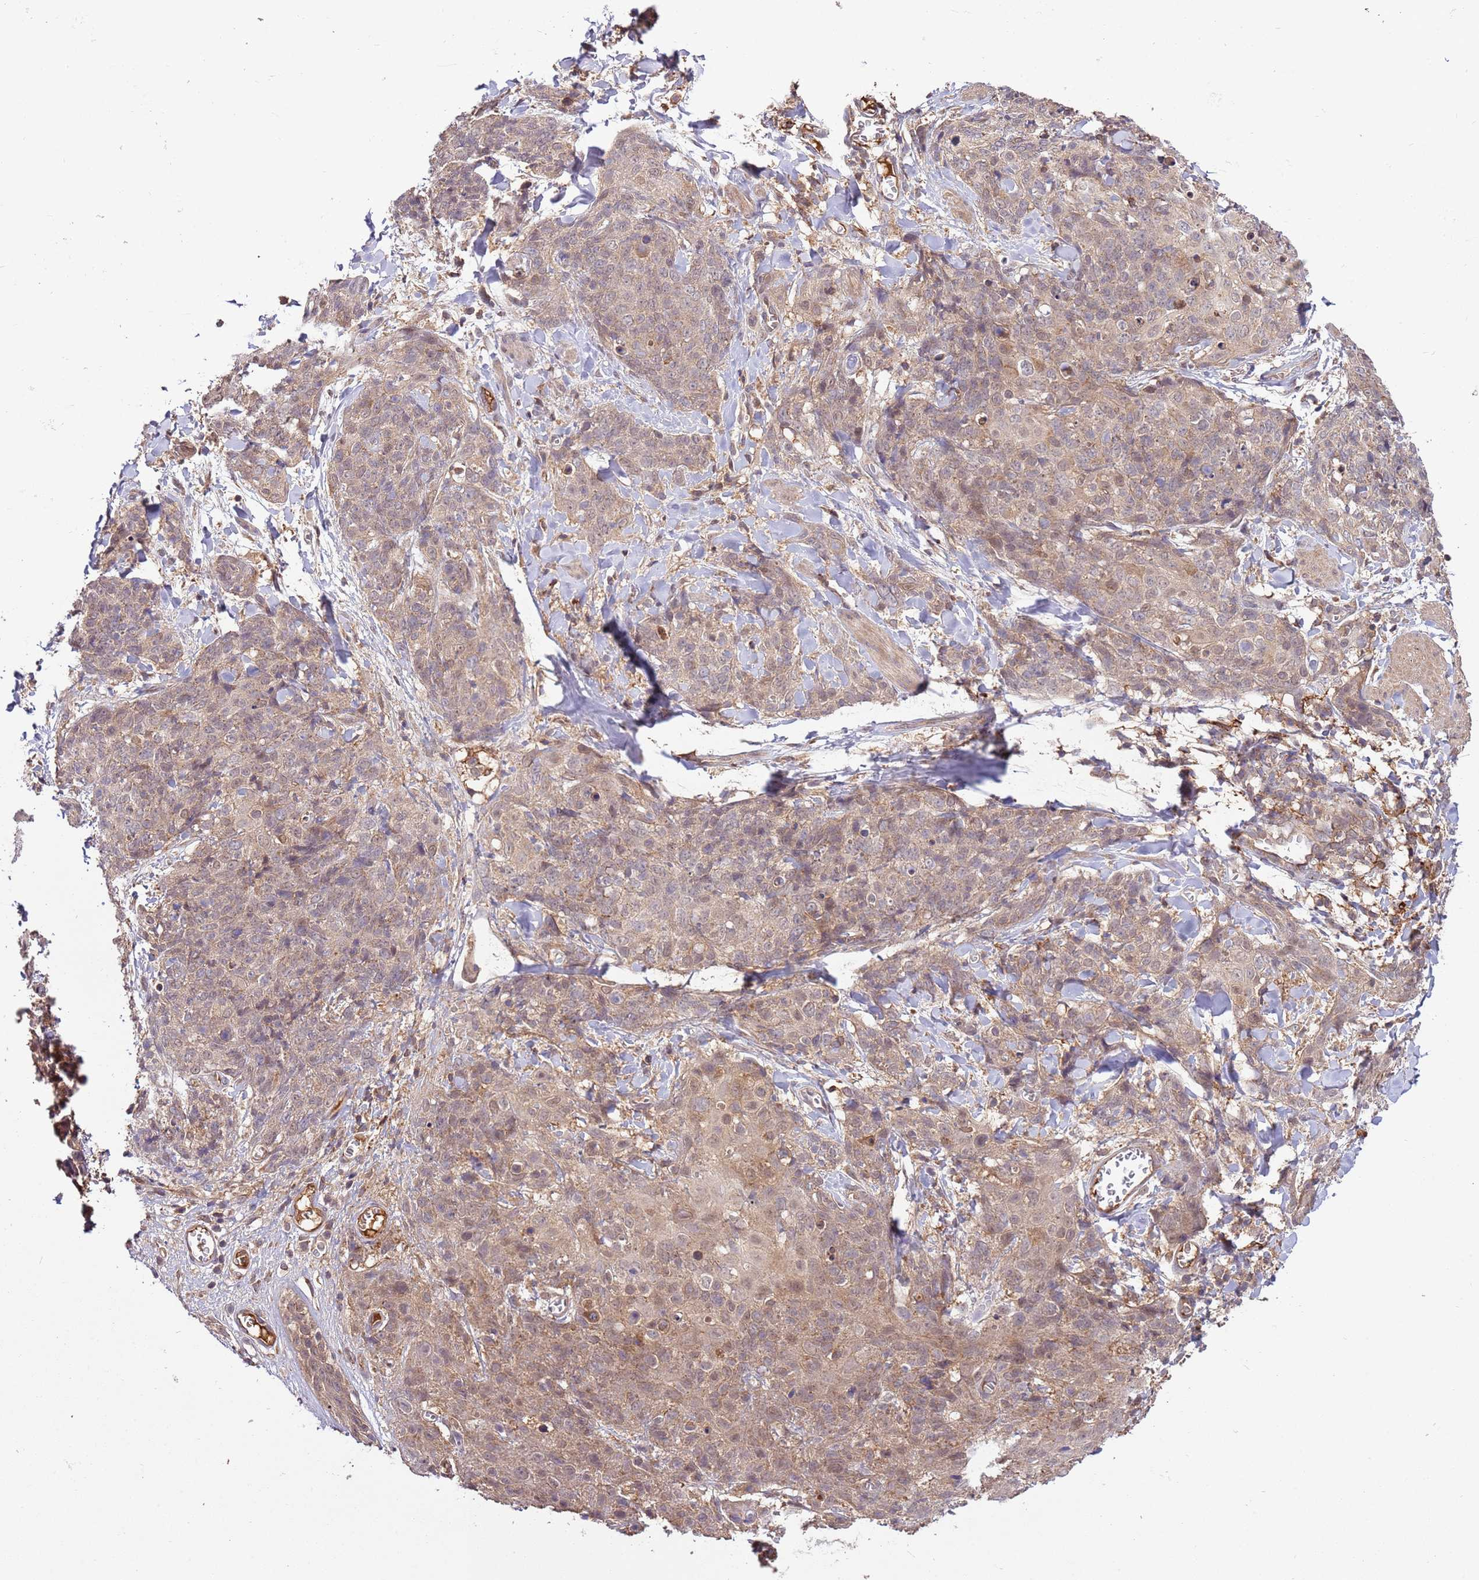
{"staining": {"intensity": "weak", "quantity": "25%-75%", "location": "cytoplasmic/membranous"}, "tissue": "skin cancer", "cell_type": "Tumor cells", "image_type": "cancer", "snomed": [{"axis": "morphology", "description": "Squamous cell carcinoma, NOS"}, {"axis": "topography", "description": "Skin"}, {"axis": "topography", "description": "Vulva"}], "caption": "Tumor cells show low levels of weak cytoplasmic/membranous positivity in approximately 25%-75% of cells in human skin cancer (squamous cell carcinoma).", "gene": "ZNF624", "patient": {"sex": "female", "age": 85}}